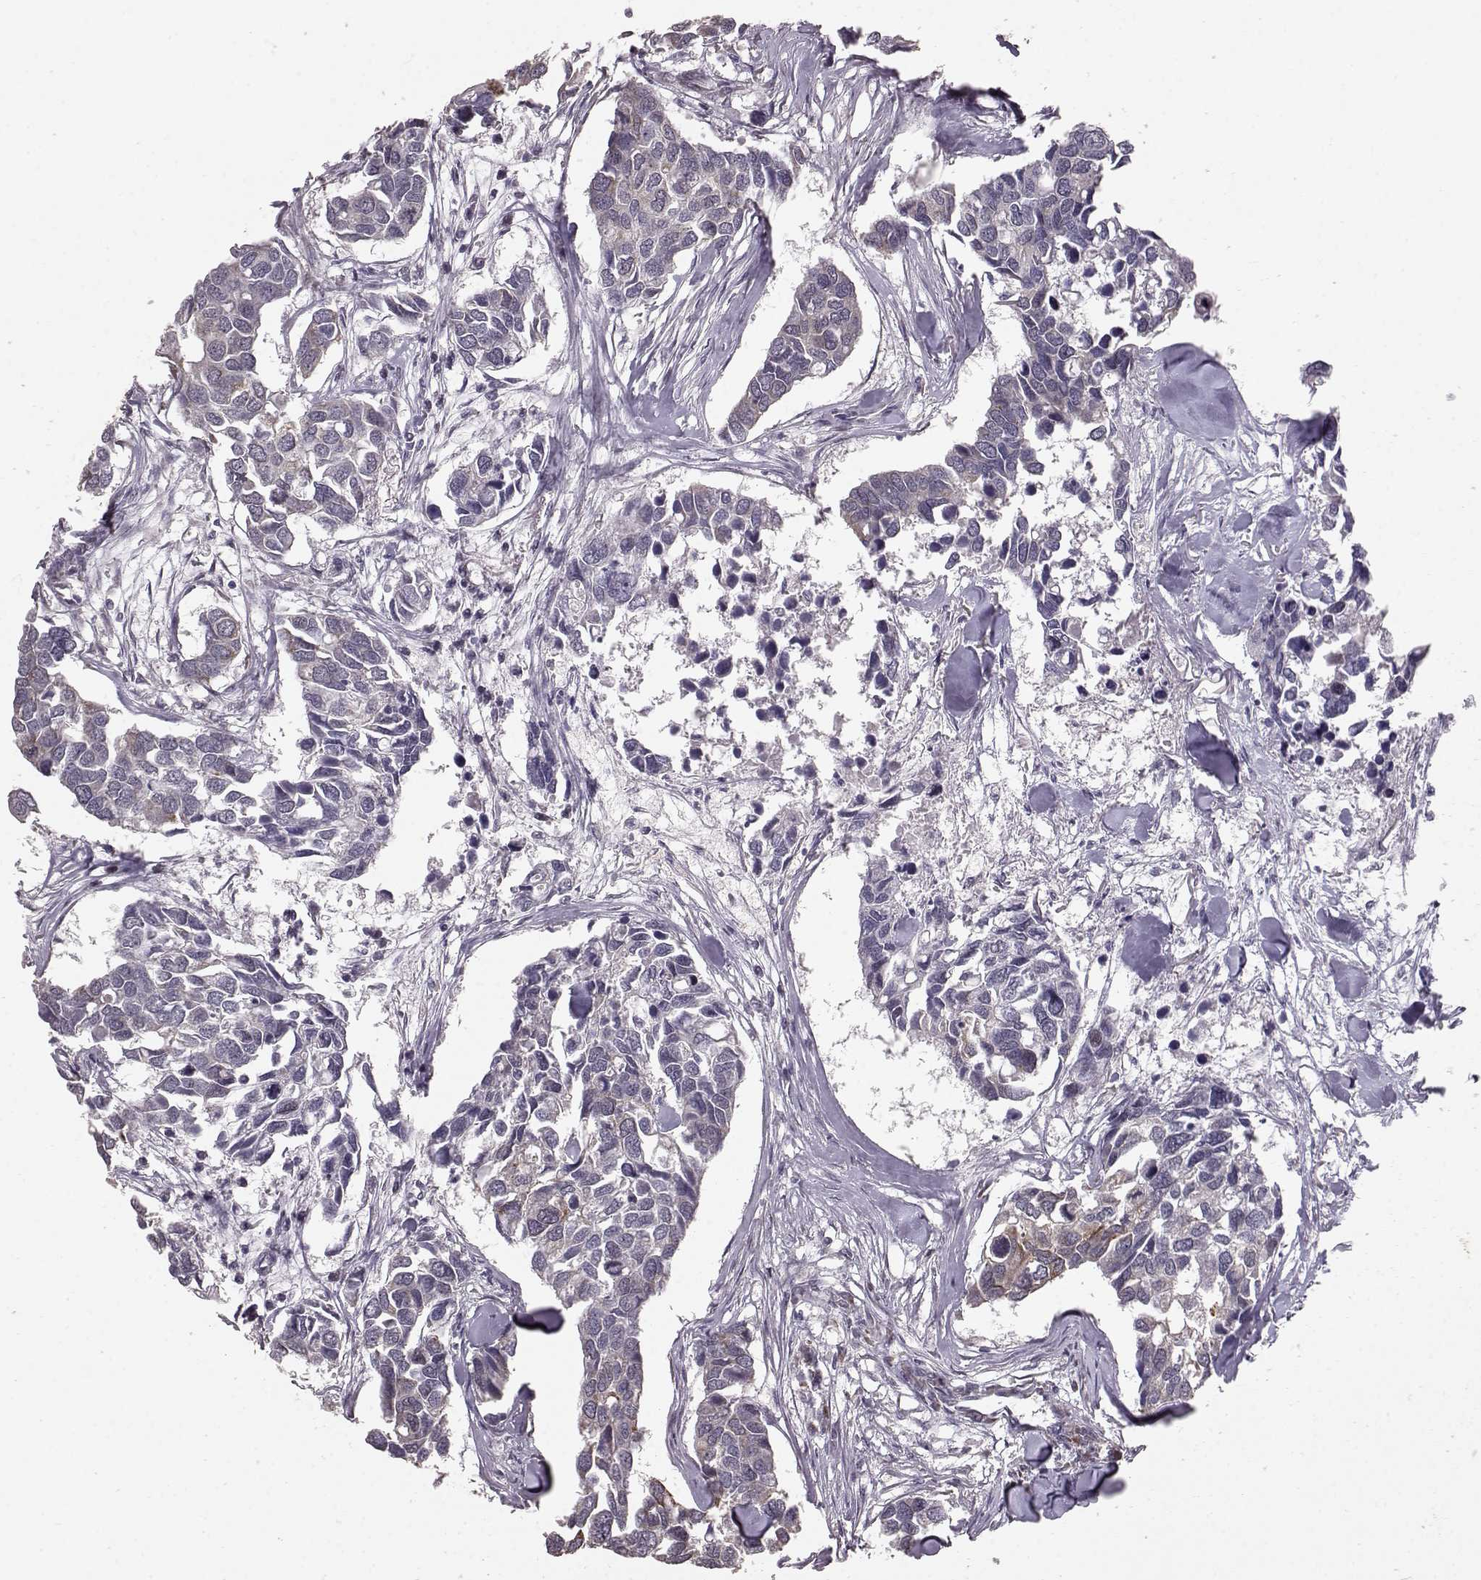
{"staining": {"intensity": "weak", "quantity": "<25%", "location": "cytoplasmic/membranous"}, "tissue": "breast cancer", "cell_type": "Tumor cells", "image_type": "cancer", "snomed": [{"axis": "morphology", "description": "Duct carcinoma"}, {"axis": "topography", "description": "Breast"}], "caption": "A high-resolution photomicrograph shows IHC staining of breast cancer, which exhibits no significant staining in tumor cells. (Brightfield microscopy of DAB immunohistochemistry (IHC) at high magnification).", "gene": "ELOVL5", "patient": {"sex": "female", "age": 83}}